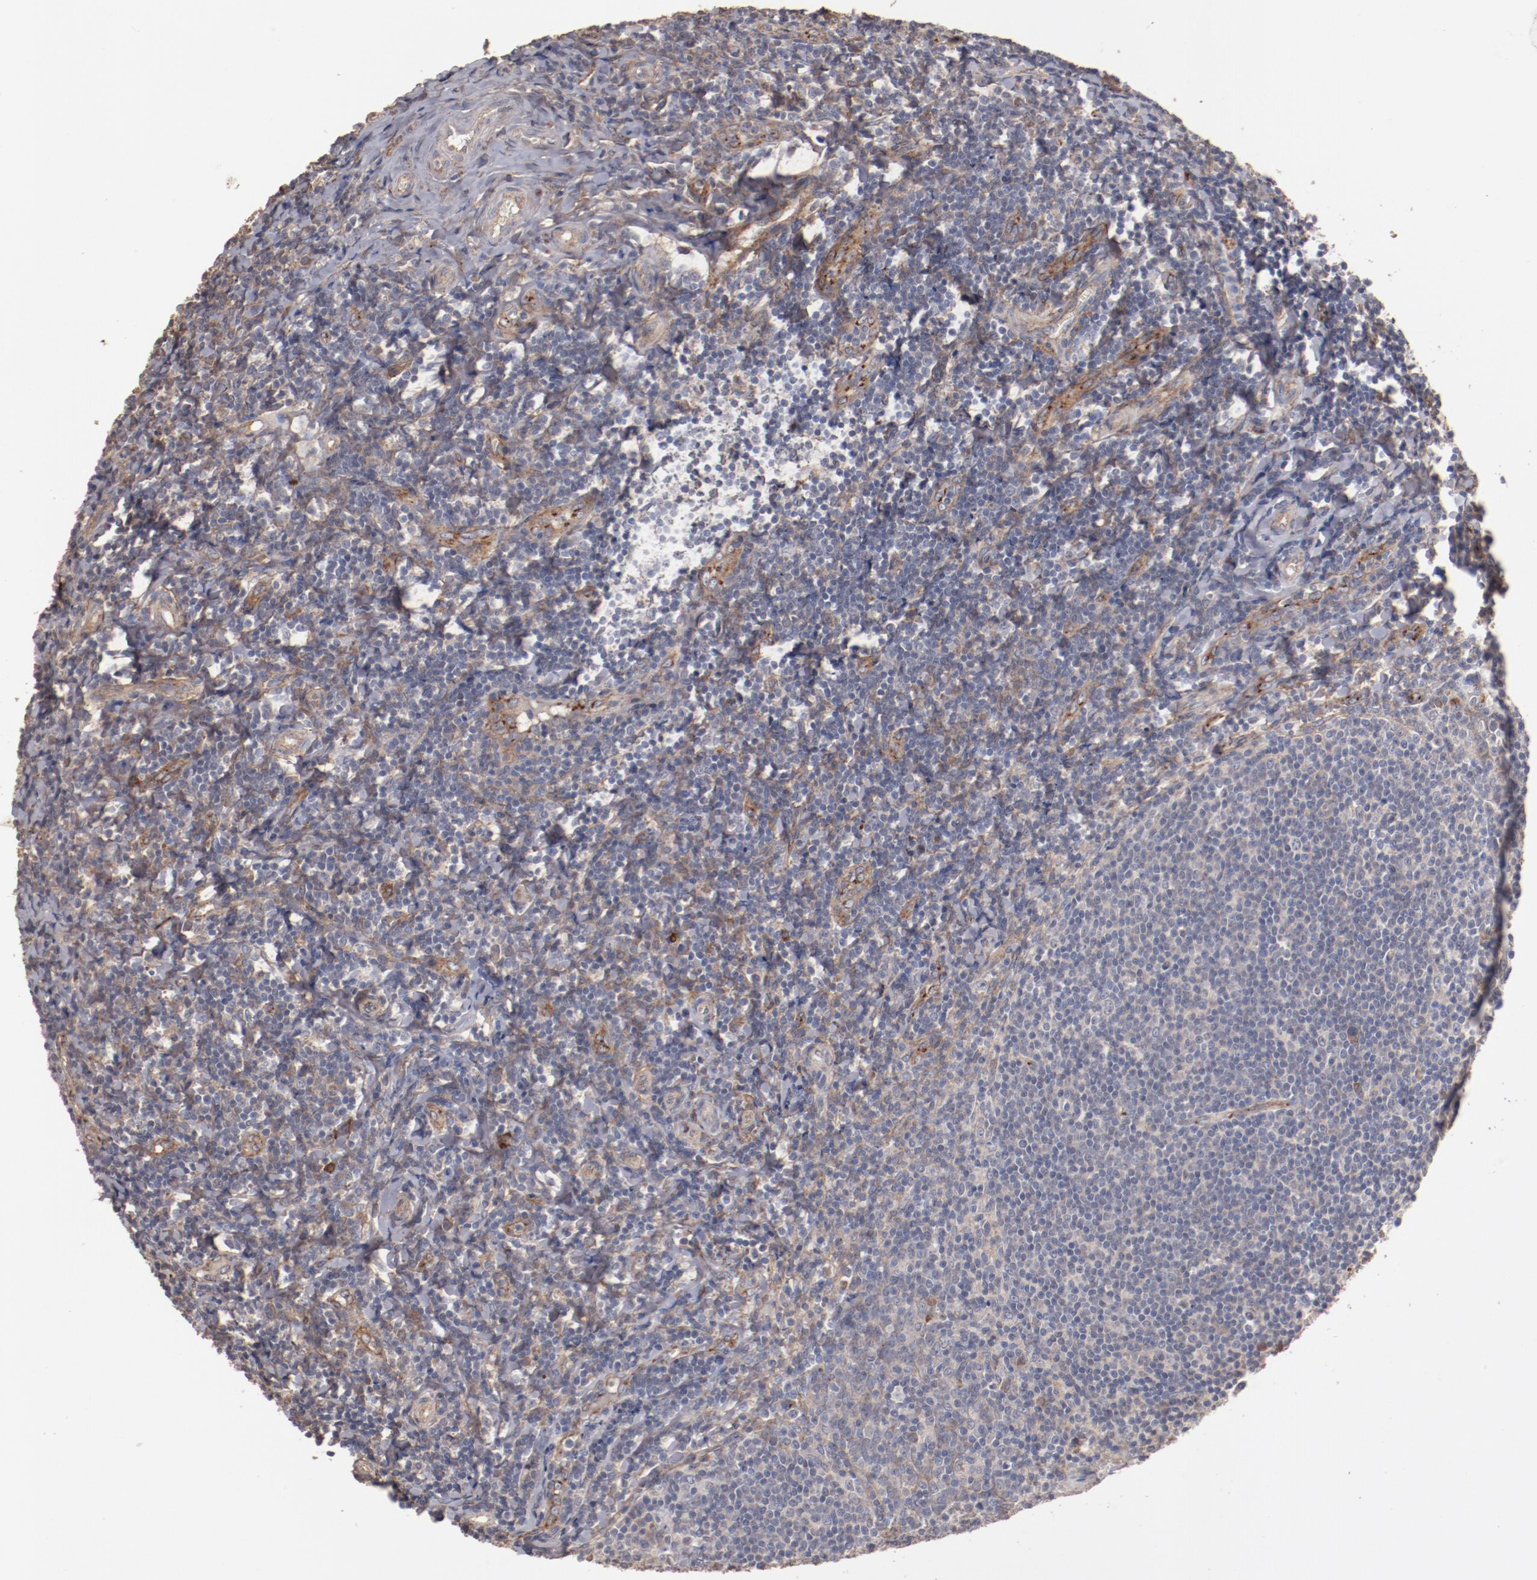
{"staining": {"intensity": "weak", "quantity": "25%-75%", "location": "cytoplasmic/membranous"}, "tissue": "tonsil", "cell_type": "Germinal center cells", "image_type": "normal", "snomed": [{"axis": "morphology", "description": "Normal tissue, NOS"}, {"axis": "topography", "description": "Tonsil"}], "caption": "IHC (DAB (3,3'-diaminobenzidine)) staining of normal tonsil demonstrates weak cytoplasmic/membranous protein staining in approximately 25%-75% of germinal center cells. Immunohistochemistry stains the protein of interest in brown and the nuclei are stained blue.", "gene": "DIPK2B", "patient": {"sex": "male", "age": 20}}